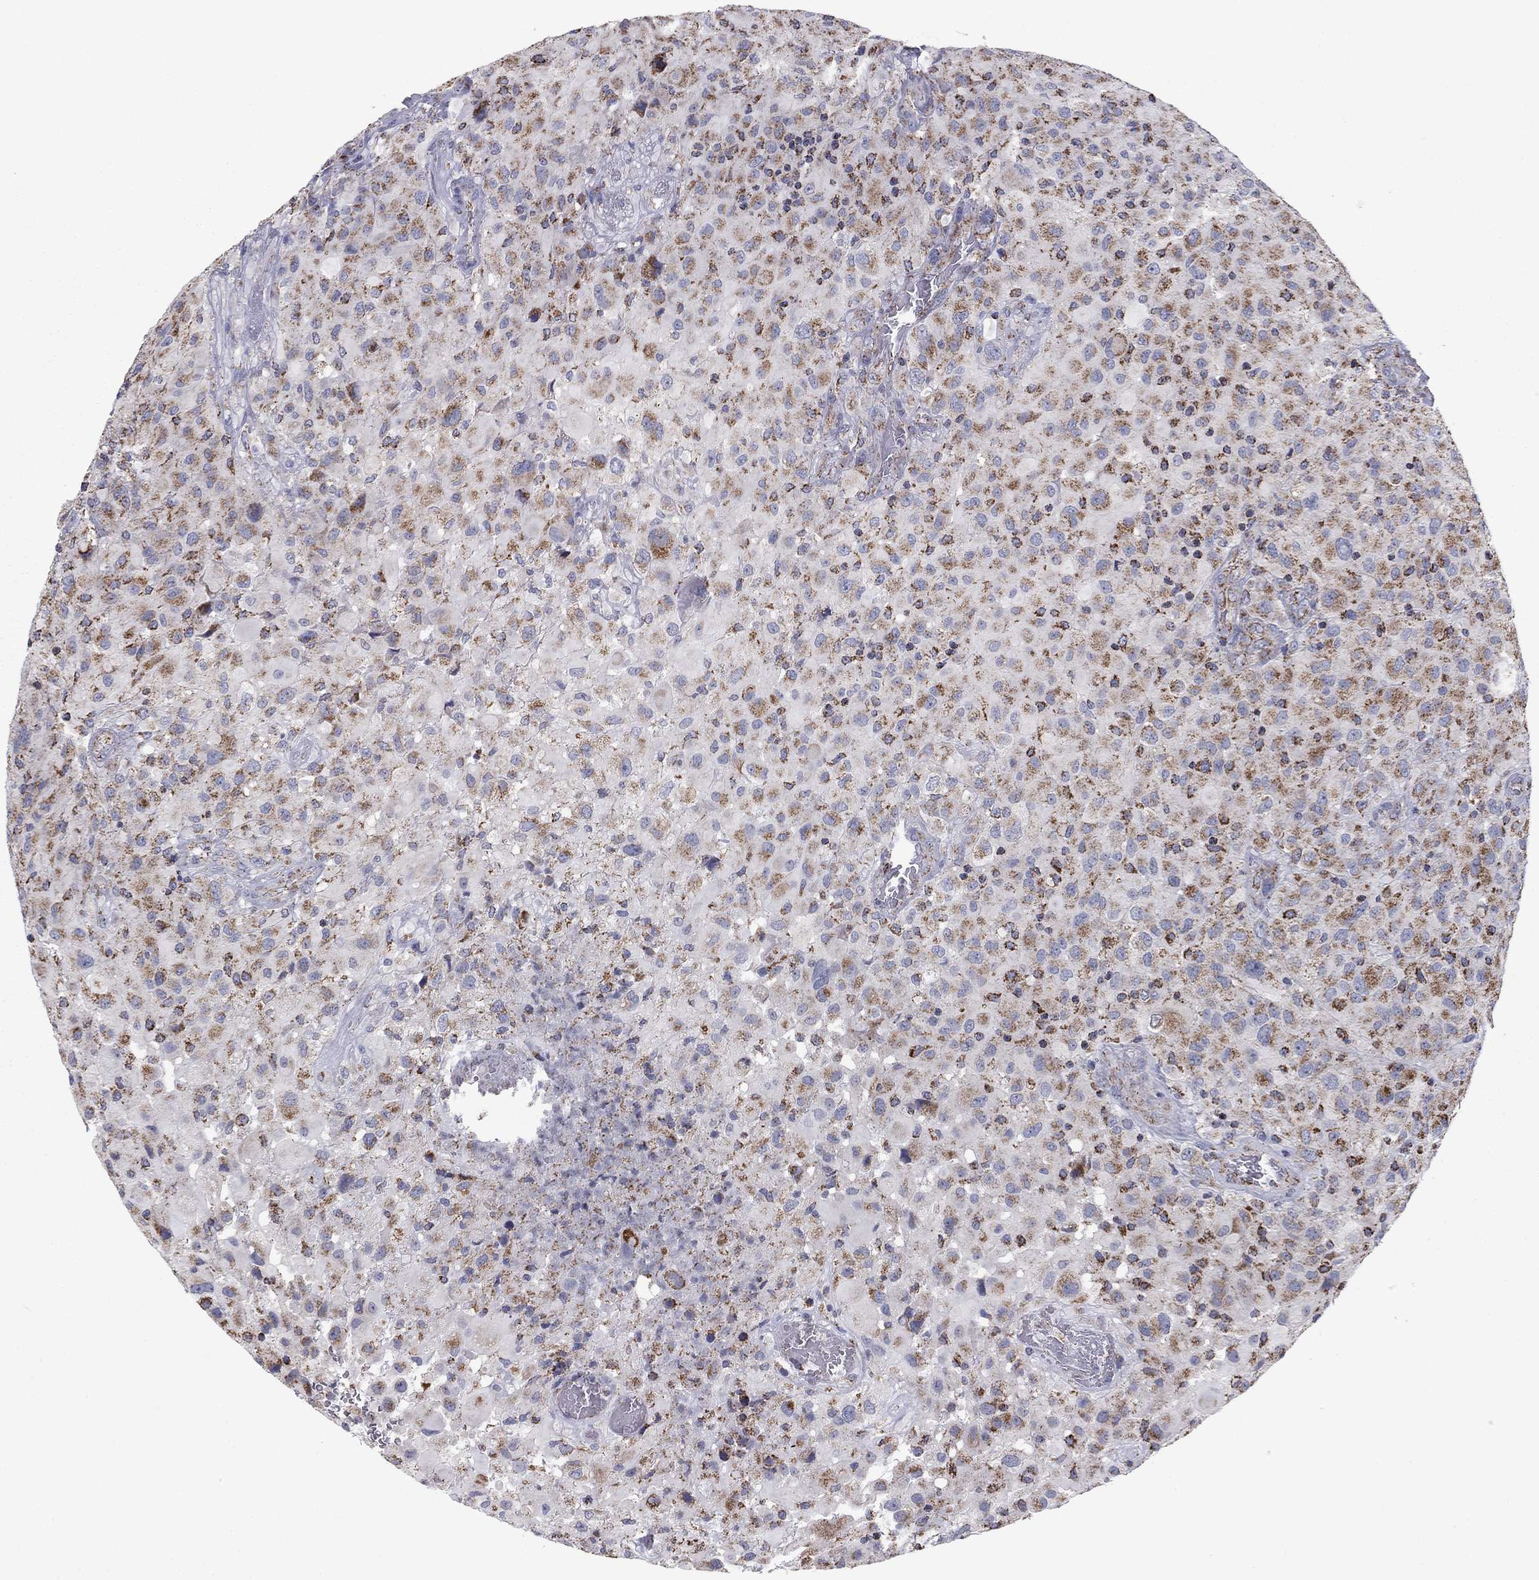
{"staining": {"intensity": "moderate", "quantity": ">75%", "location": "cytoplasmic/membranous"}, "tissue": "glioma", "cell_type": "Tumor cells", "image_type": "cancer", "snomed": [{"axis": "morphology", "description": "Glioma, malignant, High grade"}, {"axis": "topography", "description": "Cerebral cortex"}], "caption": "Malignant glioma (high-grade) stained with a brown dye reveals moderate cytoplasmic/membranous positive staining in approximately >75% of tumor cells.", "gene": "NDUFV1", "patient": {"sex": "male", "age": 35}}